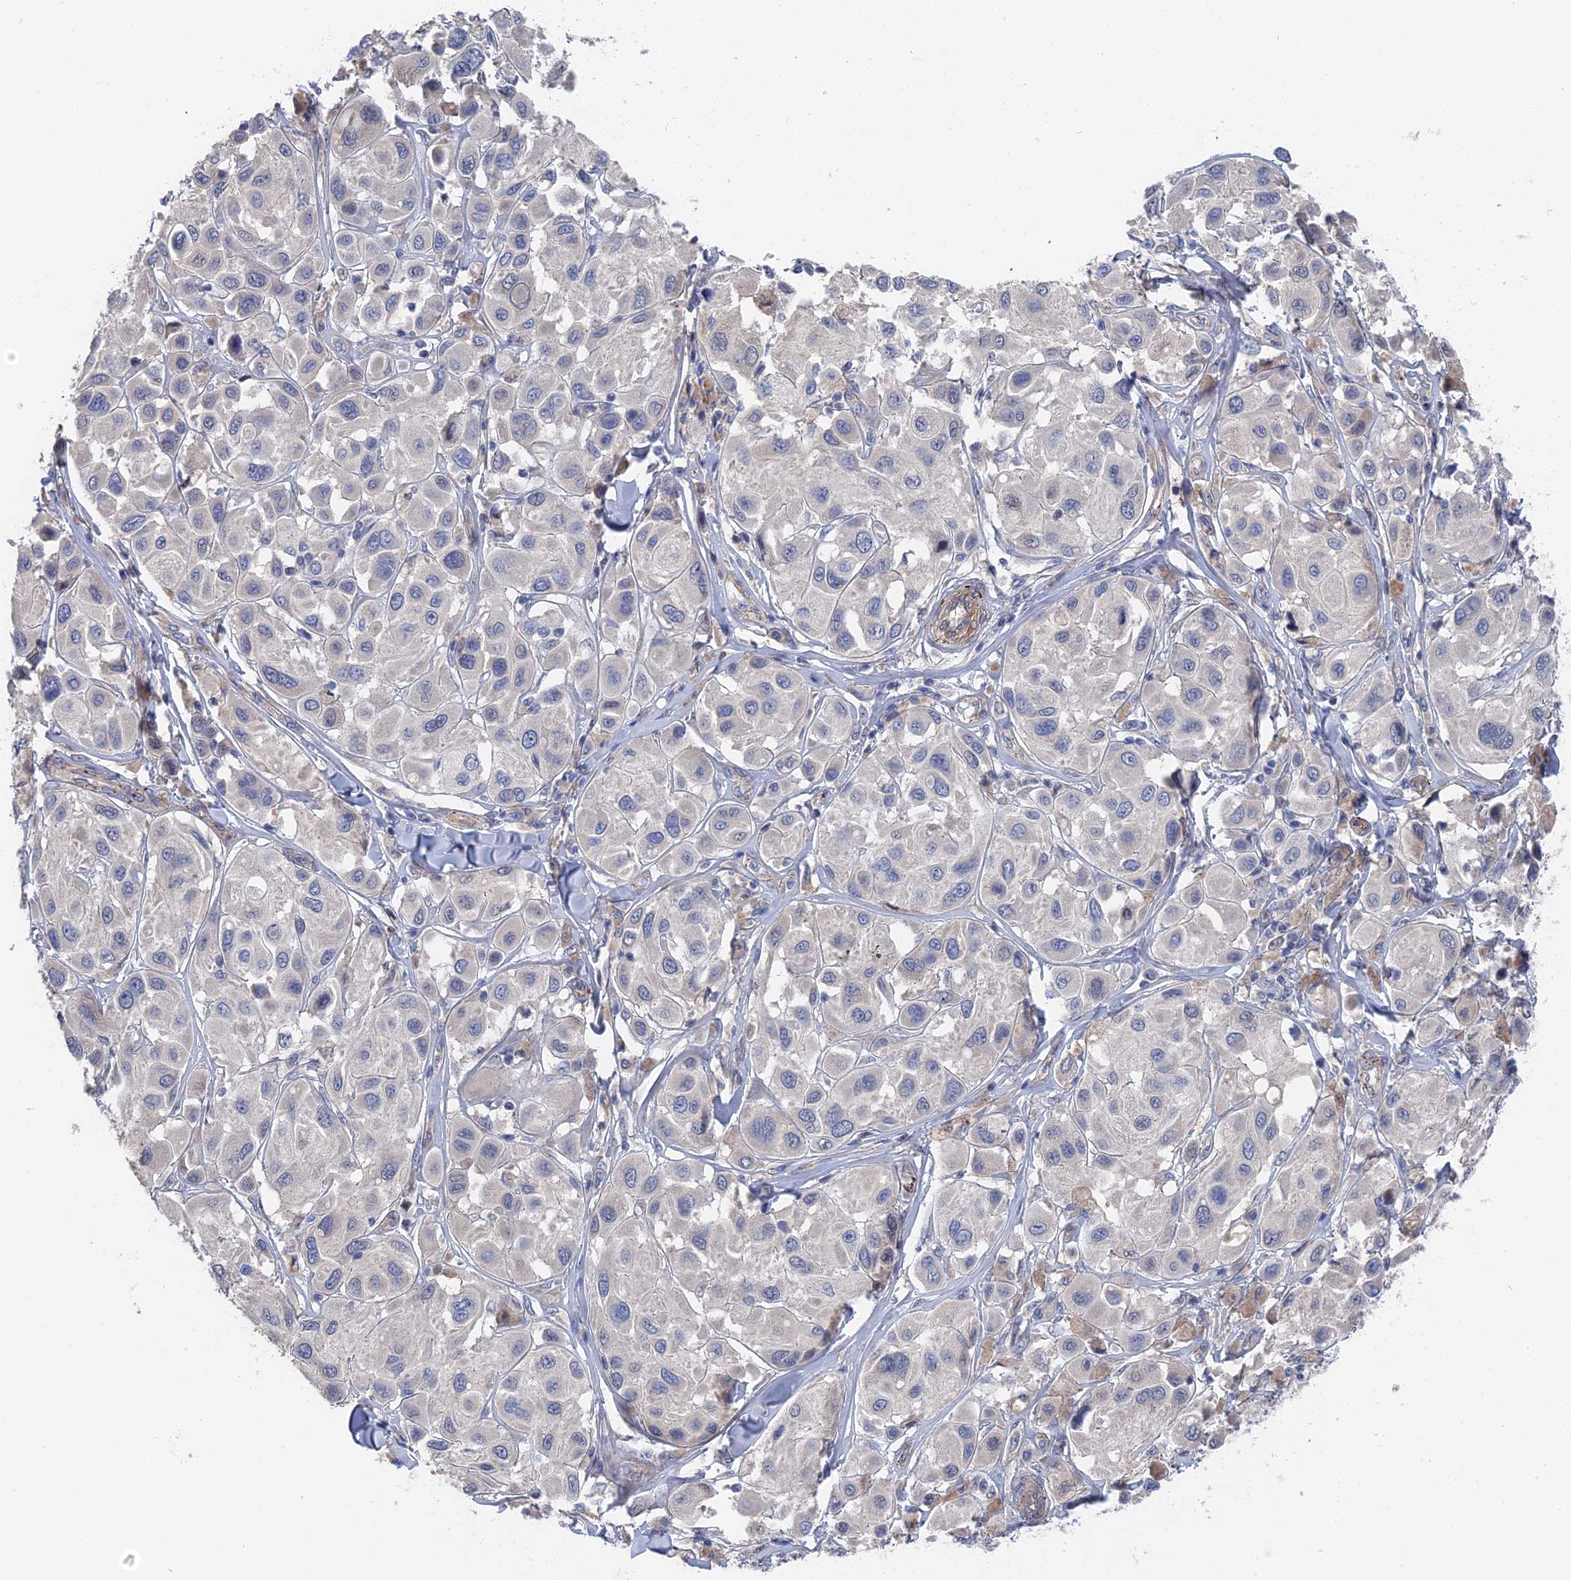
{"staining": {"intensity": "negative", "quantity": "none", "location": "none"}, "tissue": "melanoma", "cell_type": "Tumor cells", "image_type": "cancer", "snomed": [{"axis": "morphology", "description": "Malignant melanoma, Metastatic site"}, {"axis": "topography", "description": "Skin"}], "caption": "Tumor cells are negative for protein expression in human melanoma. Brightfield microscopy of immunohistochemistry (IHC) stained with DAB (brown) and hematoxylin (blue), captured at high magnification.", "gene": "MTHFSD", "patient": {"sex": "male", "age": 41}}